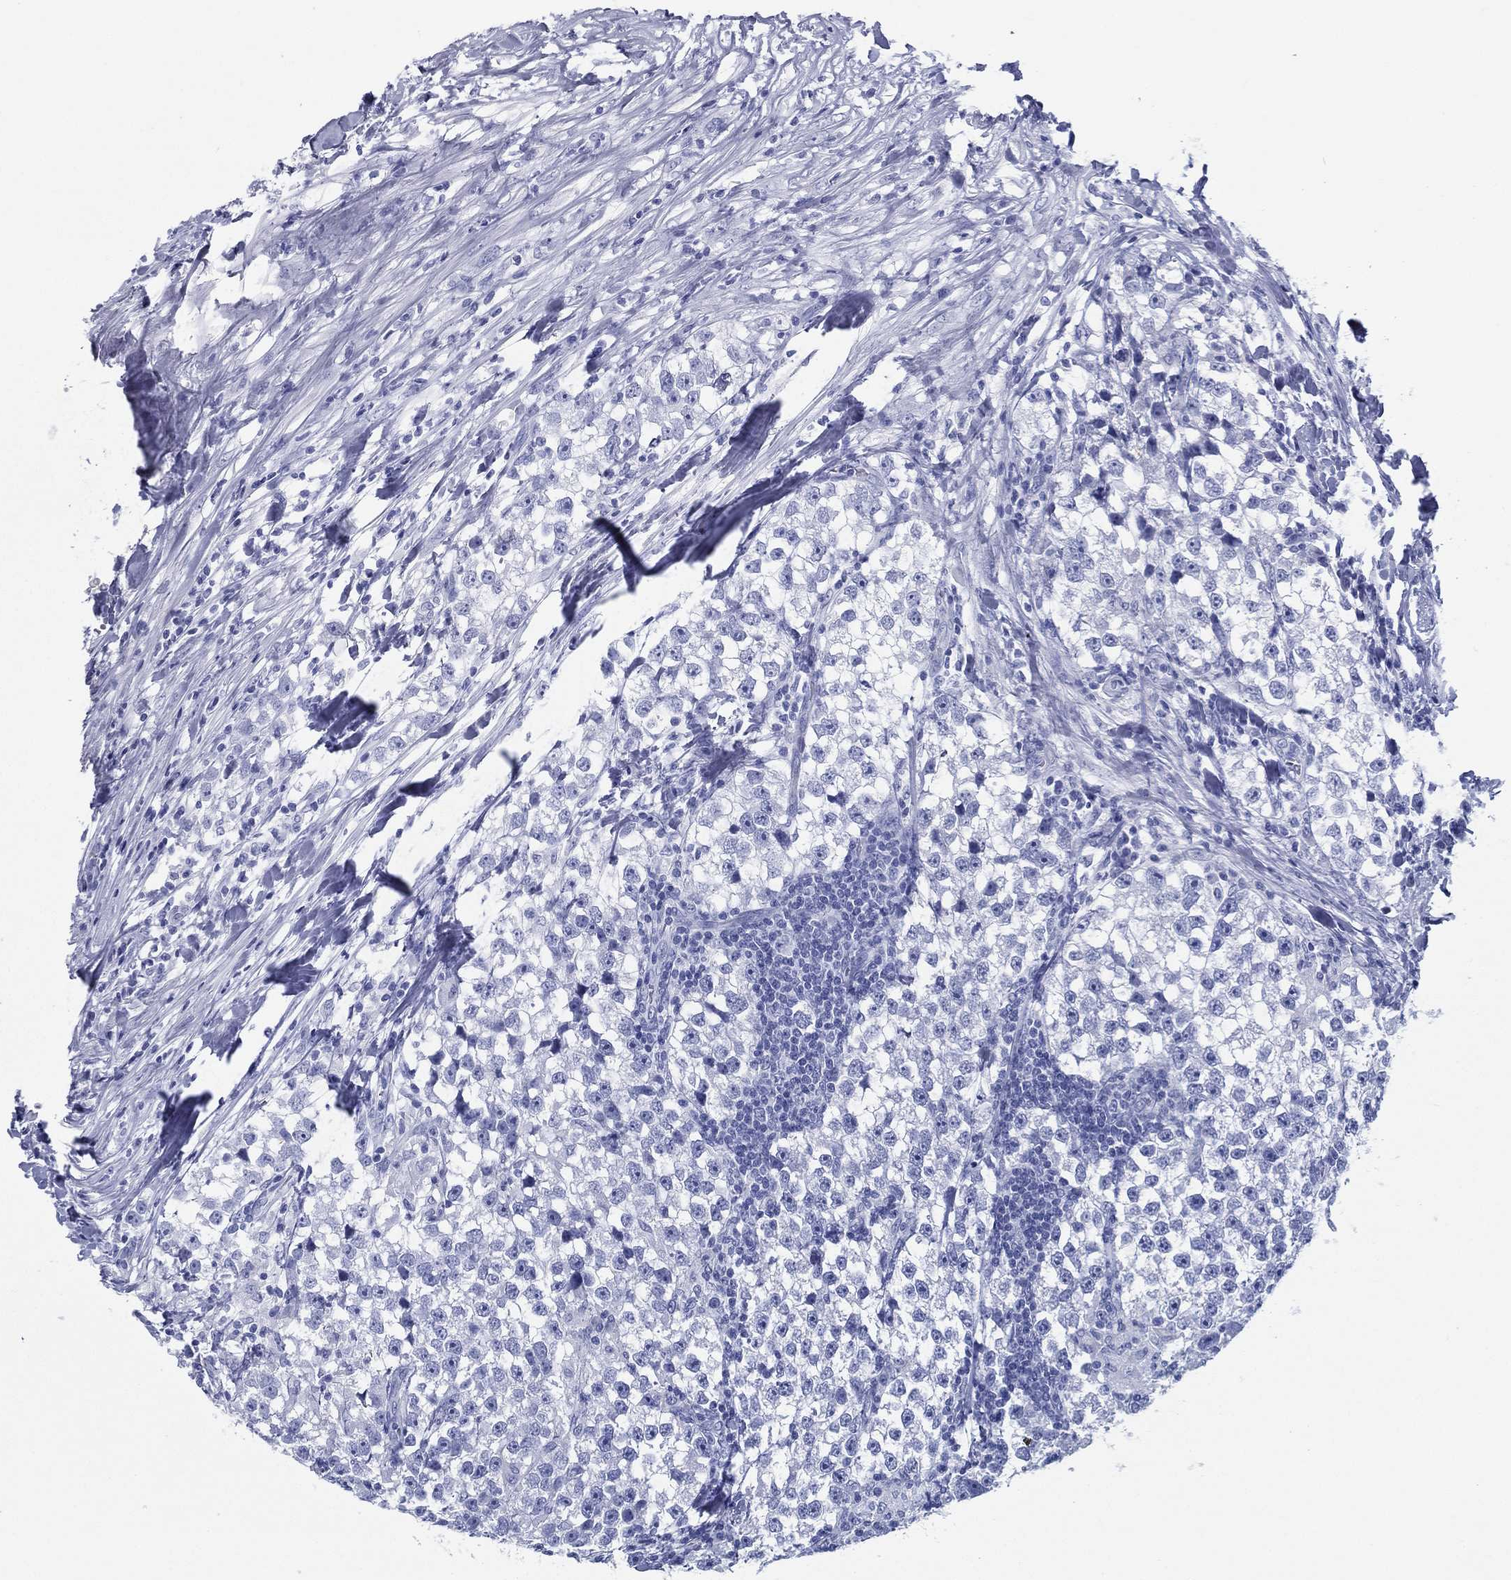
{"staining": {"intensity": "negative", "quantity": "none", "location": "none"}, "tissue": "testis cancer", "cell_type": "Tumor cells", "image_type": "cancer", "snomed": [{"axis": "morphology", "description": "Seminoma, NOS"}, {"axis": "topography", "description": "Testis"}], "caption": "This image is of seminoma (testis) stained with immunohistochemistry (IHC) to label a protein in brown with the nuclei are counter-stained blue. There is no positivity in tumor cells. (DAB (3,3'-diaminobenzidine) immunohistochemistry visualized using brightfield microscopy, high magnification).", "gene": "RSPH4A", "patient": {"sex": "male", "age": 46}}